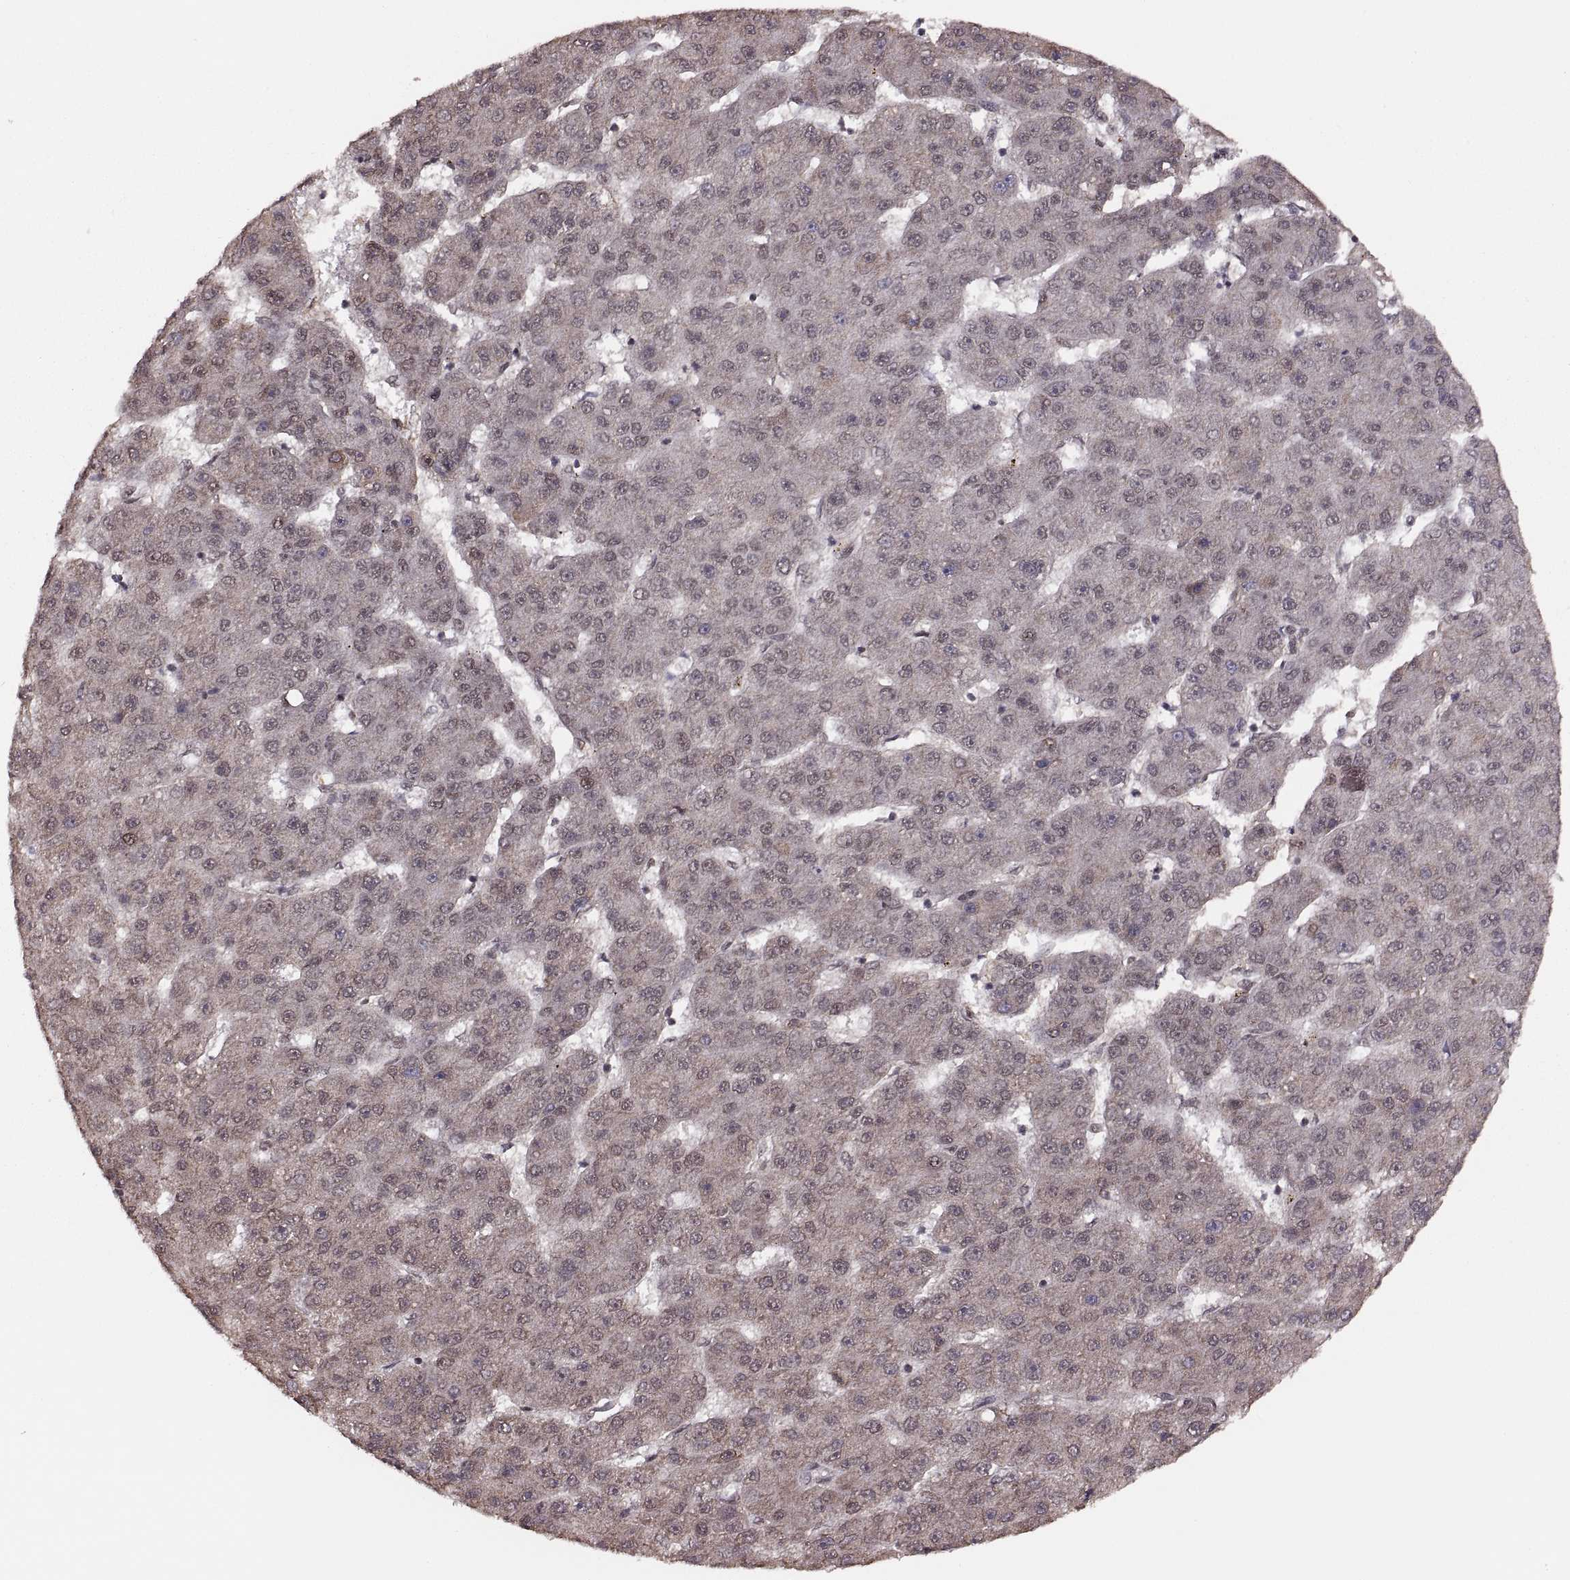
{"staining": {"intensity": "negative", "quantity": "none", "location": "none"}, "tissue": "liver cancer", "cell_type": "Tumor cells", "image_type": "cancer", "snomed": [{"axis": "morphology", "description": "Carcinoma, Hepatocellular, NOS"}, {"axis": "topography", "description": "Liver"}], "caption": "Hepatocellular carcinoma (liver) stained for a protein using immunohistochemistry shows no staining tumor cells.", "gene": "RFT1", "patient": {"sex": "male", "age": 67}}